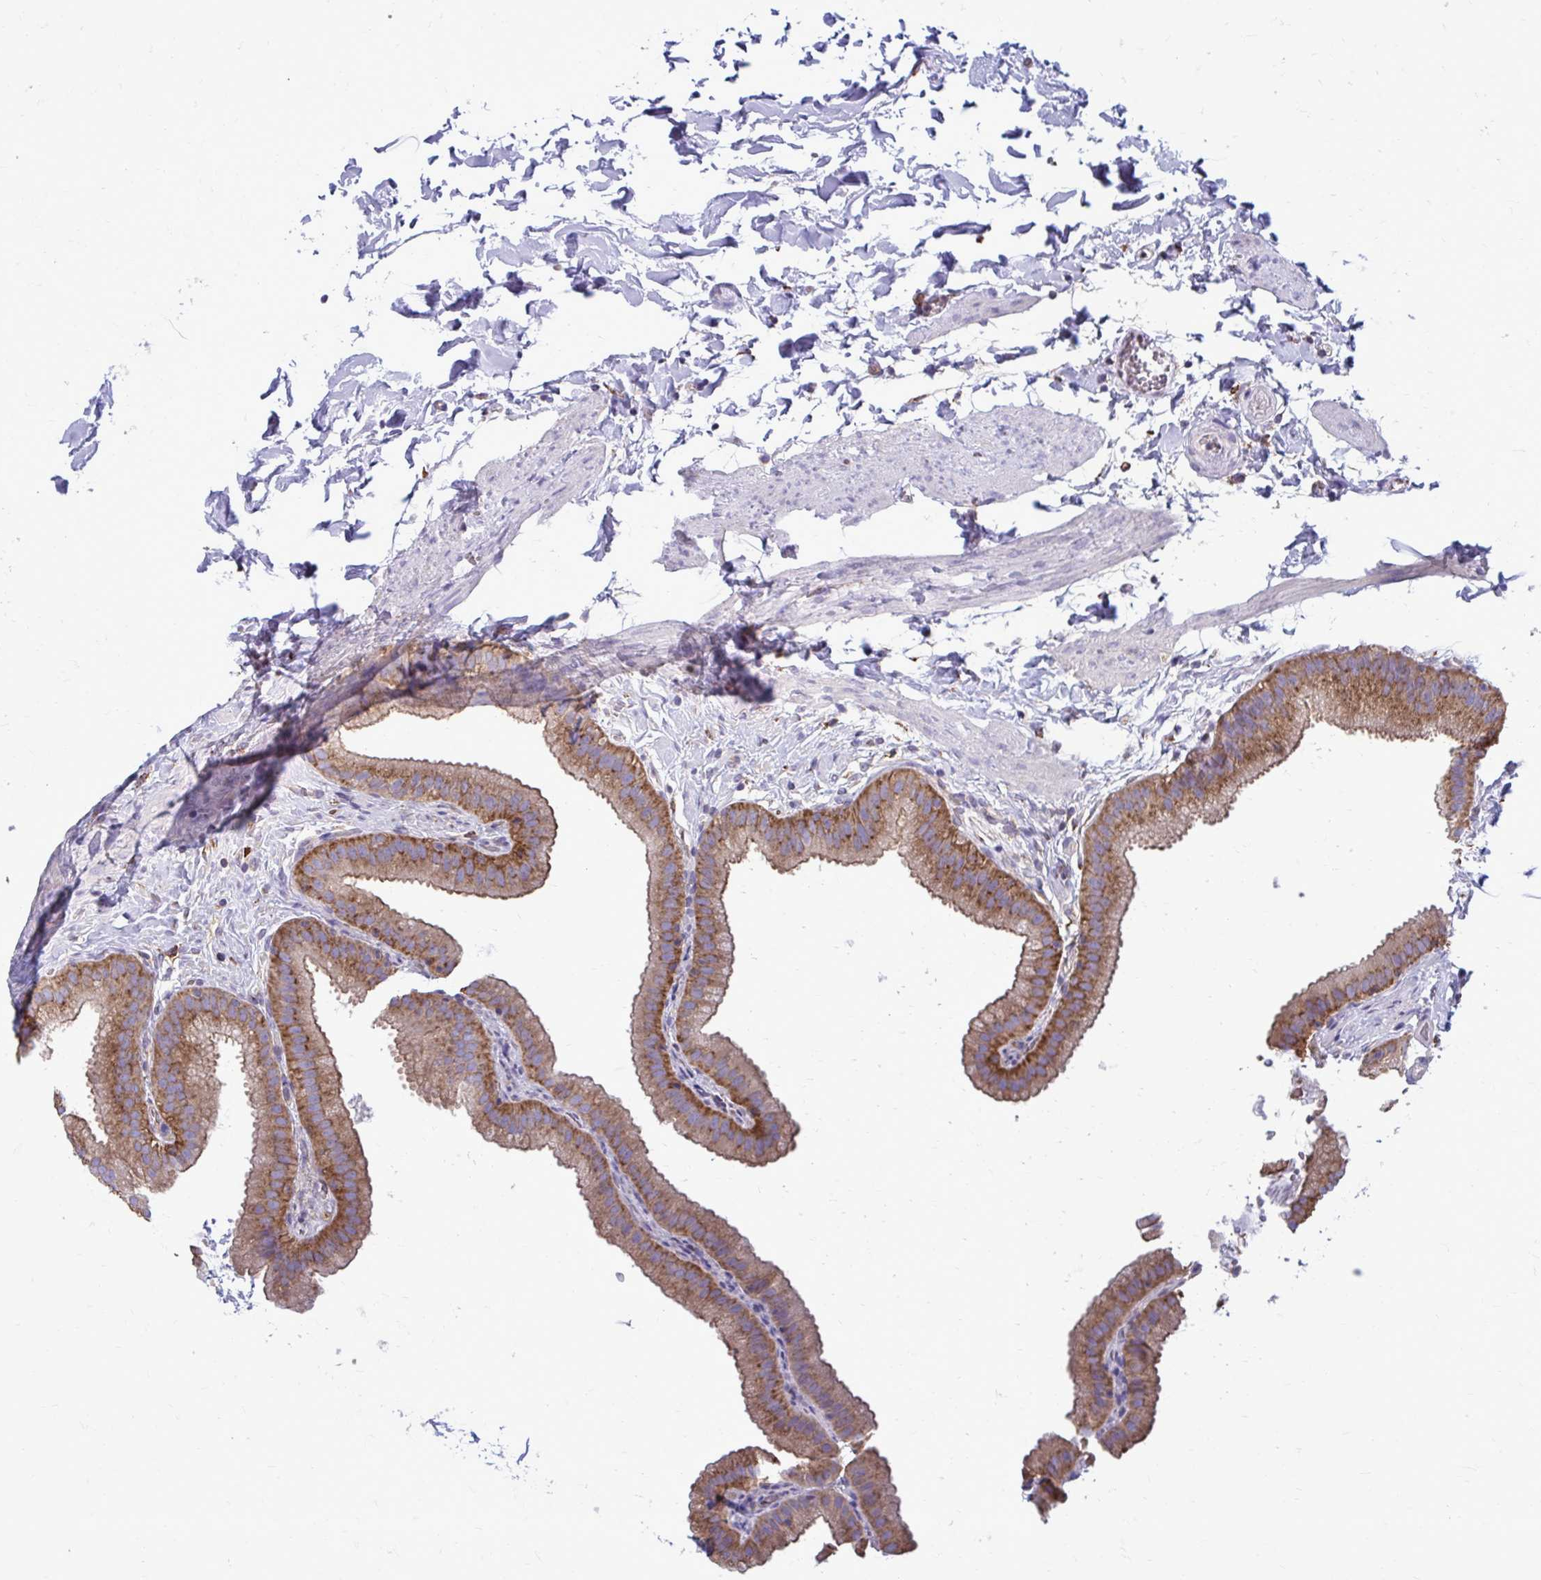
{"staining": {"intensity": "moderate", "quantity": ">75%", "location": "cytoplasmic/membranous"}, "tissue": "gallbladder", "cell_type": "Glandular cells", "image_type": "normal", "snomed": [{"axis": "morphology", "description": "Normal tissue, NOS"}, {"axis": "topography", "description": "Gallbladder"}], "caption": "Immunohistochemistry staining of unremarkable gallbladder, which displays medium levels of moderate cytoplasmic/membranous staining in approximately >75% of glandular cells indicating moderate cytoplasmic/membranous protein staining. The staining was performed using DAB (brown) for protein detection and nuclei were counterstained in hematoxylin (blue).", "gene": "CLTA", "patient": {"sex": "female", "age": 63}}